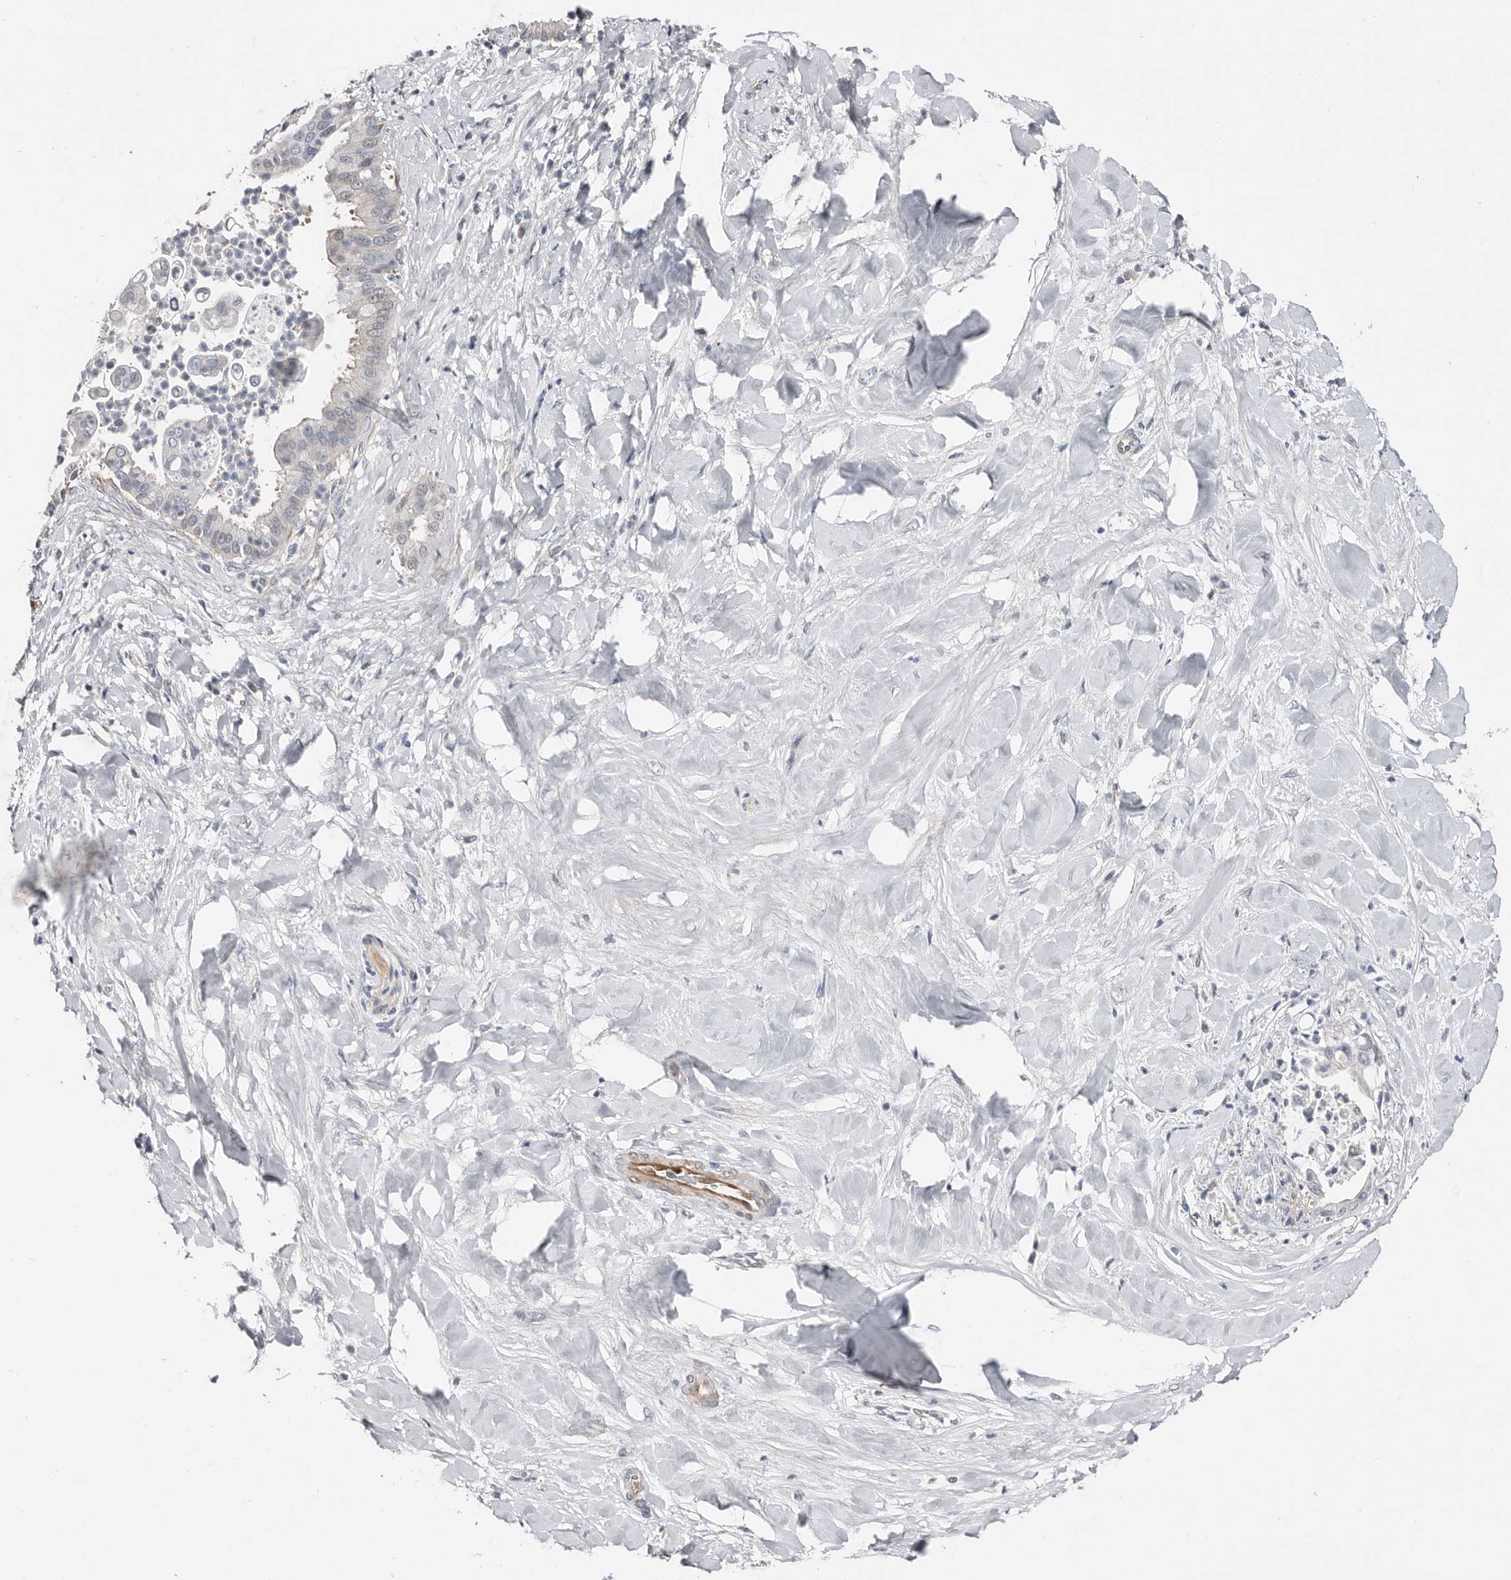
{"staining": {"intensity": "negative", "quantity": "none", "location": "none"}, "tissue": "liver cancer", "cell_type": "Tumor cells", "image_type": "cancer", "snomed": [{"axis": "morphology", "description": "Cholangiocarcinoma"}, {"axis": "topography", "description": "Liver"}], "caption": "Histopathology image shows no significant protein staining in tumor cells of cholangiocarcinoma (liver).", "gene": "ASRGL1", "patient": {"sex": "female", "age": 54}}